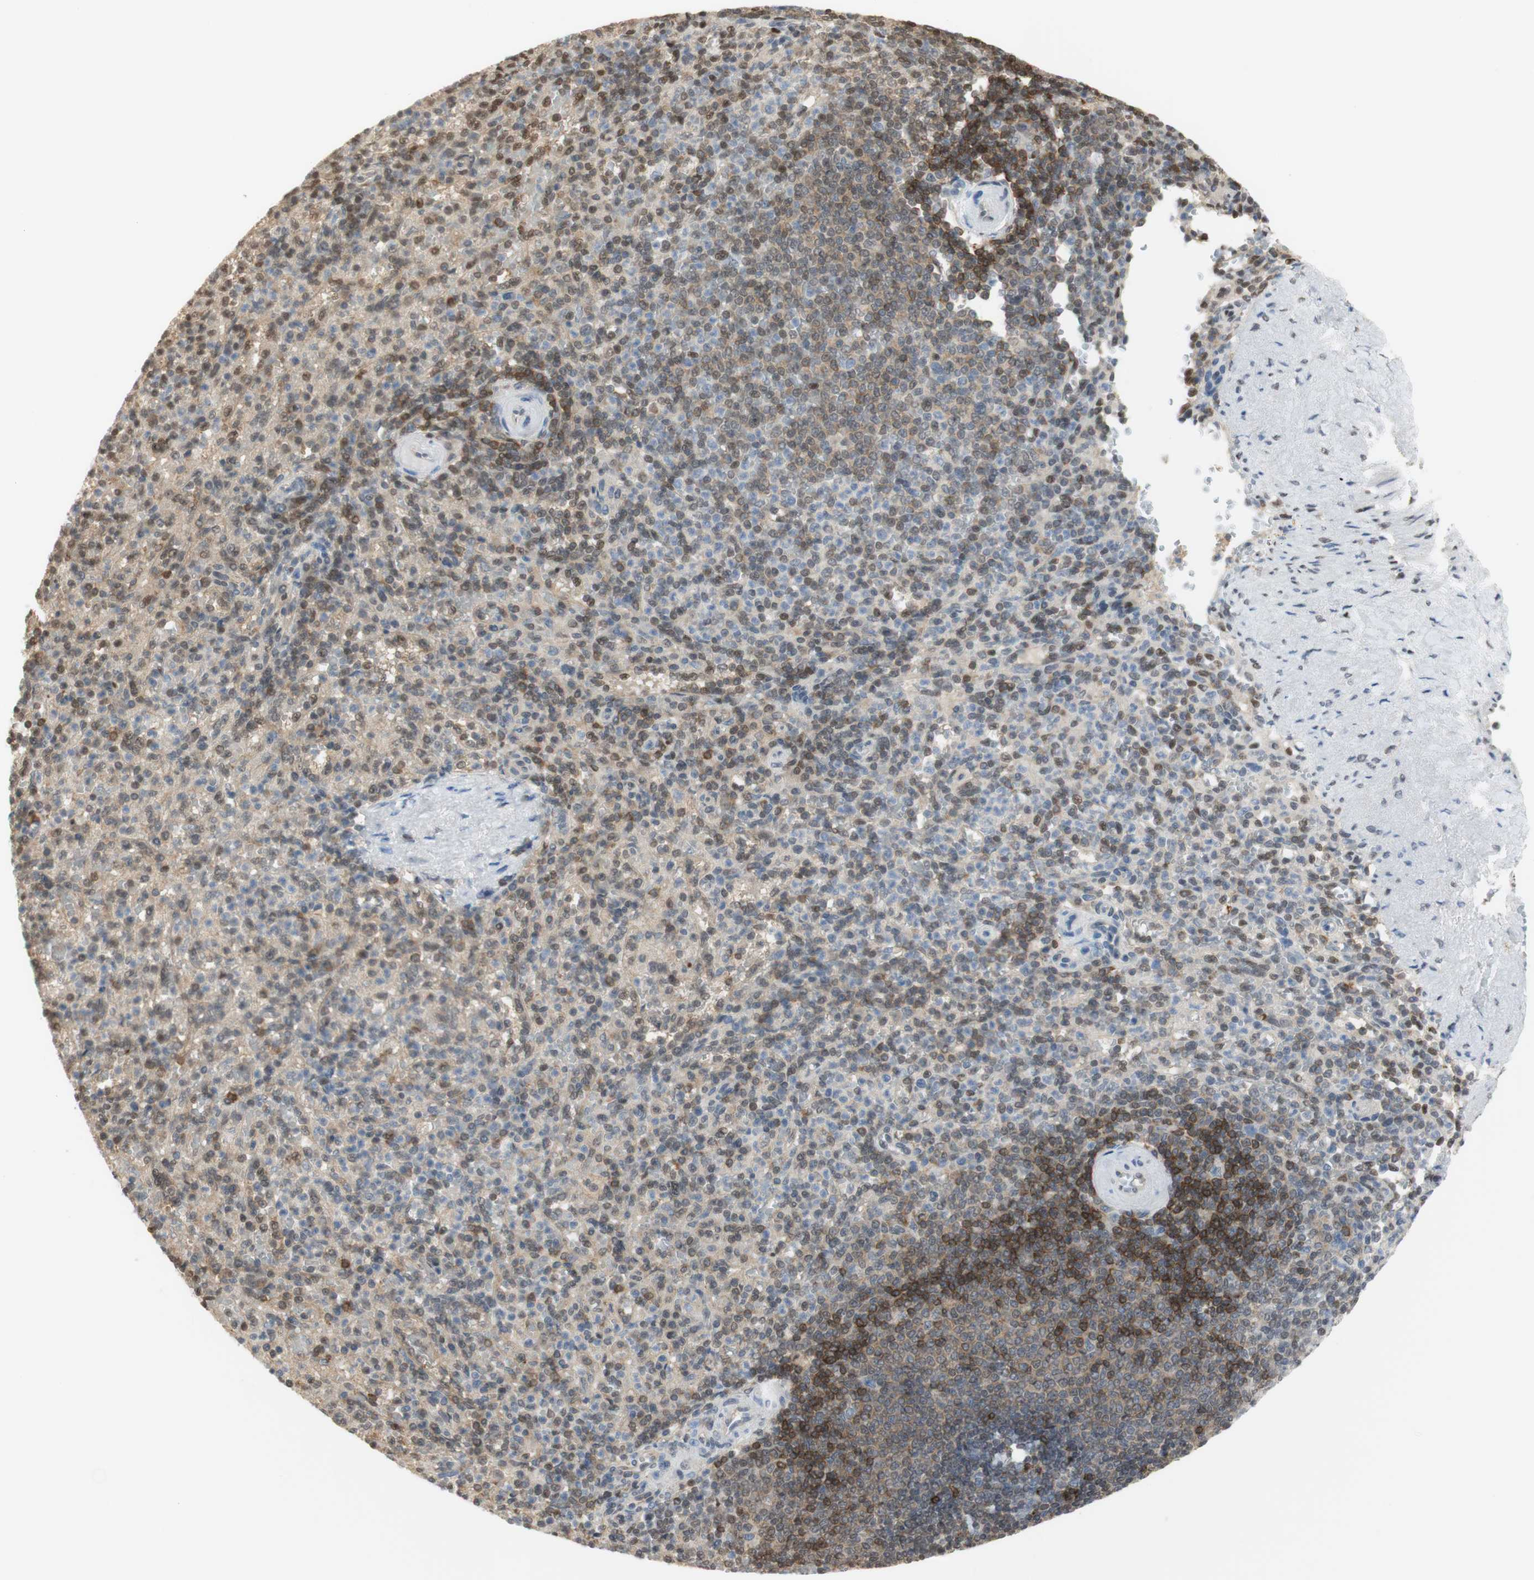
{"staining": {"intensity": "moderate", "quantity": "25%-75%", "location": "cytoplasmic/membranous"}, "tissue": "spleen", "cell_type": "Cells in red pulp", "image_type": "normal", "snomed": [{"axis": "morphology", "description": "Normal tissue, NOS"}, {"axis": "topography", "description": "Spleen"}], "caption": "The photomicrograph shows staining of normal spleen, revealing moderate cytoplasmic/membranous protein expression (brown color) within cells in red pulp. (brown staining indicates protein expression, while blue staining denotes nuclei).", "gene": "NAP1L4", "patient": {"sex": "female", "age": 74}}